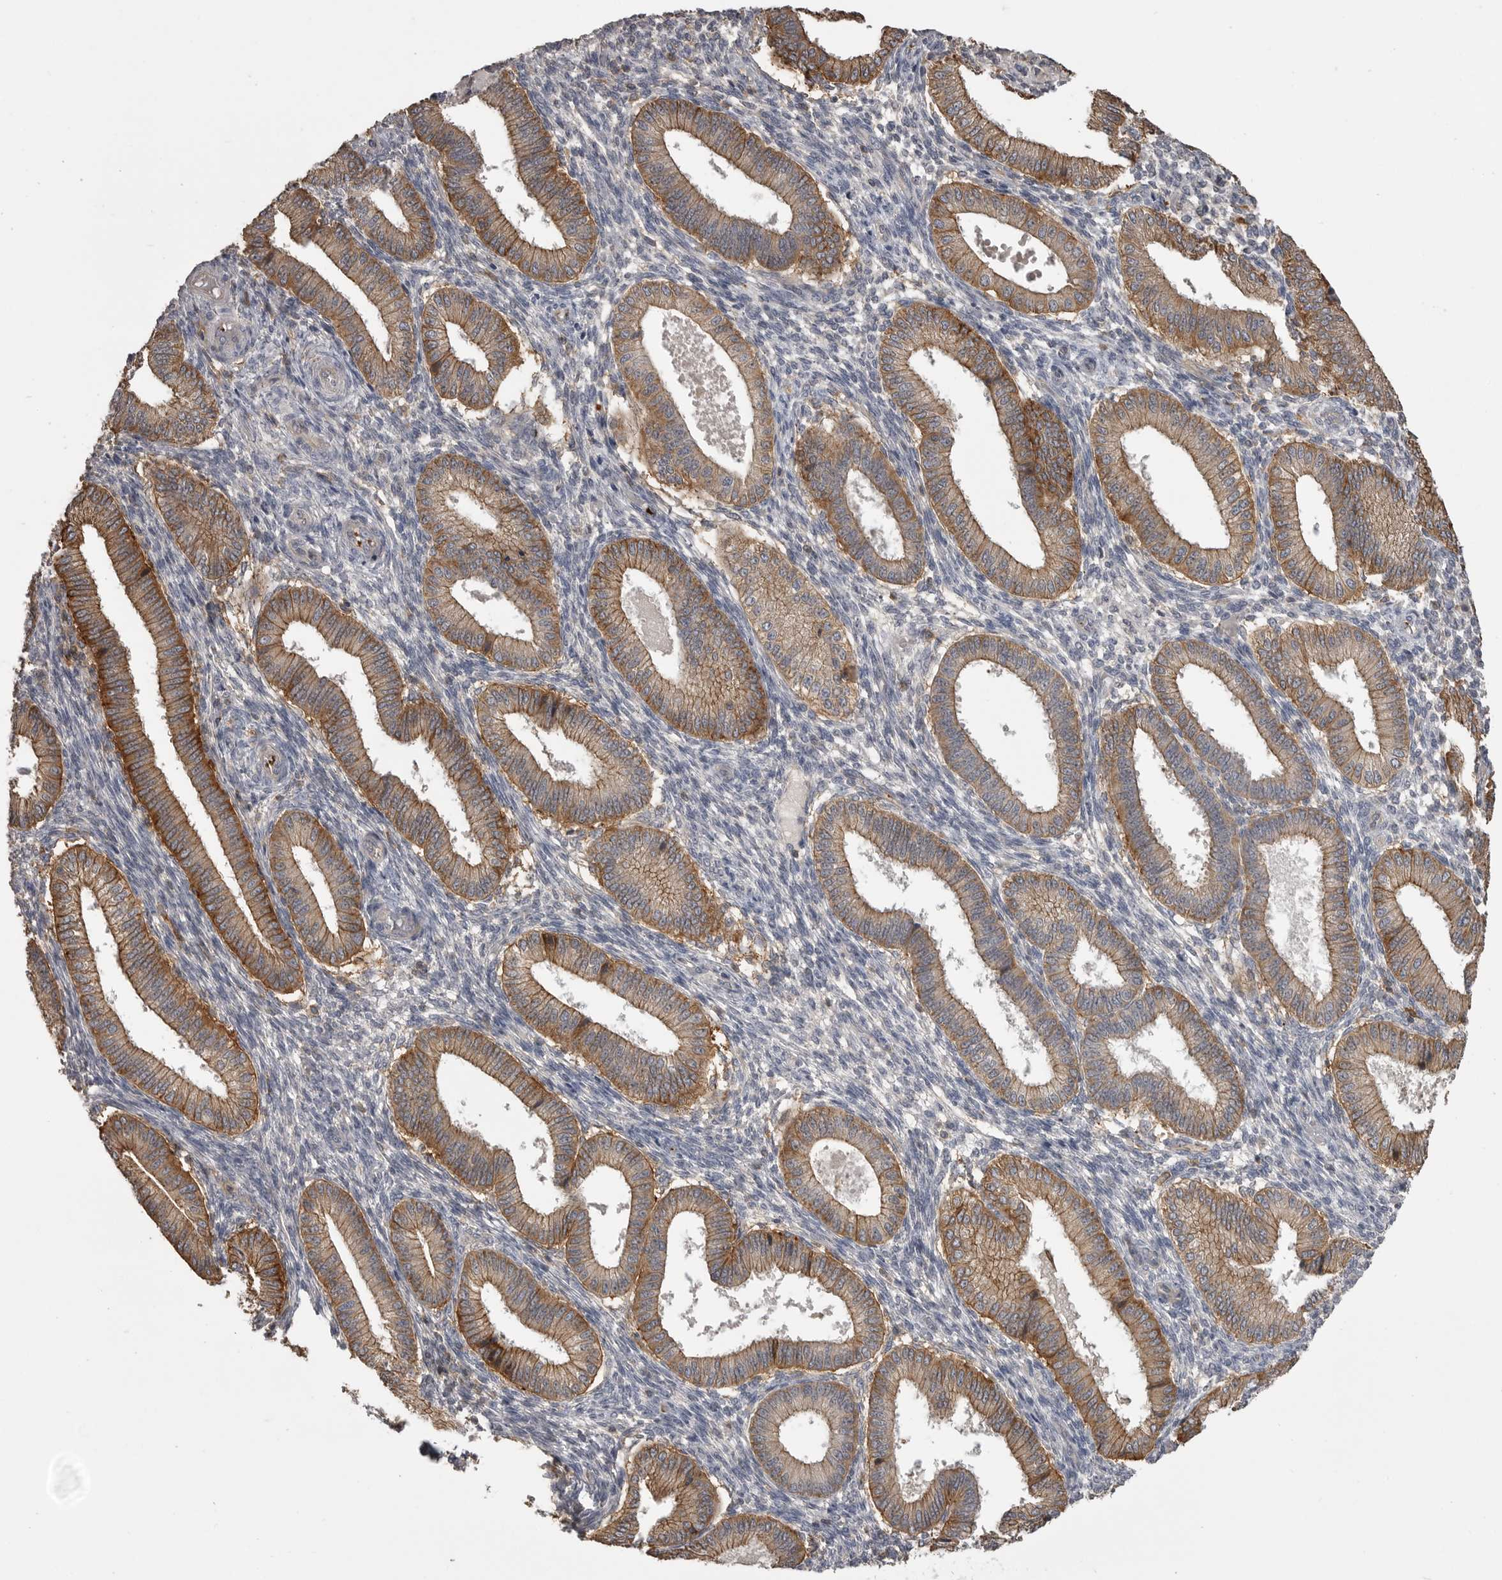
{"staining": {"intensity": "negative", "quantity": "none", "location": "none"}, "tissue": "endometrium", "cell_type": "Cells in endometrial stroma", "image_type": "normal", "snomed": [{"axis": "morphology", "description": "Normal tissue, NOS"}, {"axis": "topography", "description": "Endometrium"}], "caption": "DAB immunohistochemical staining of unremarkable human endometrium reveals no significant expression in cells in endometrial stroma.", "gene": "CMTM6", "patient": {"sex": "female", "age": 39}}